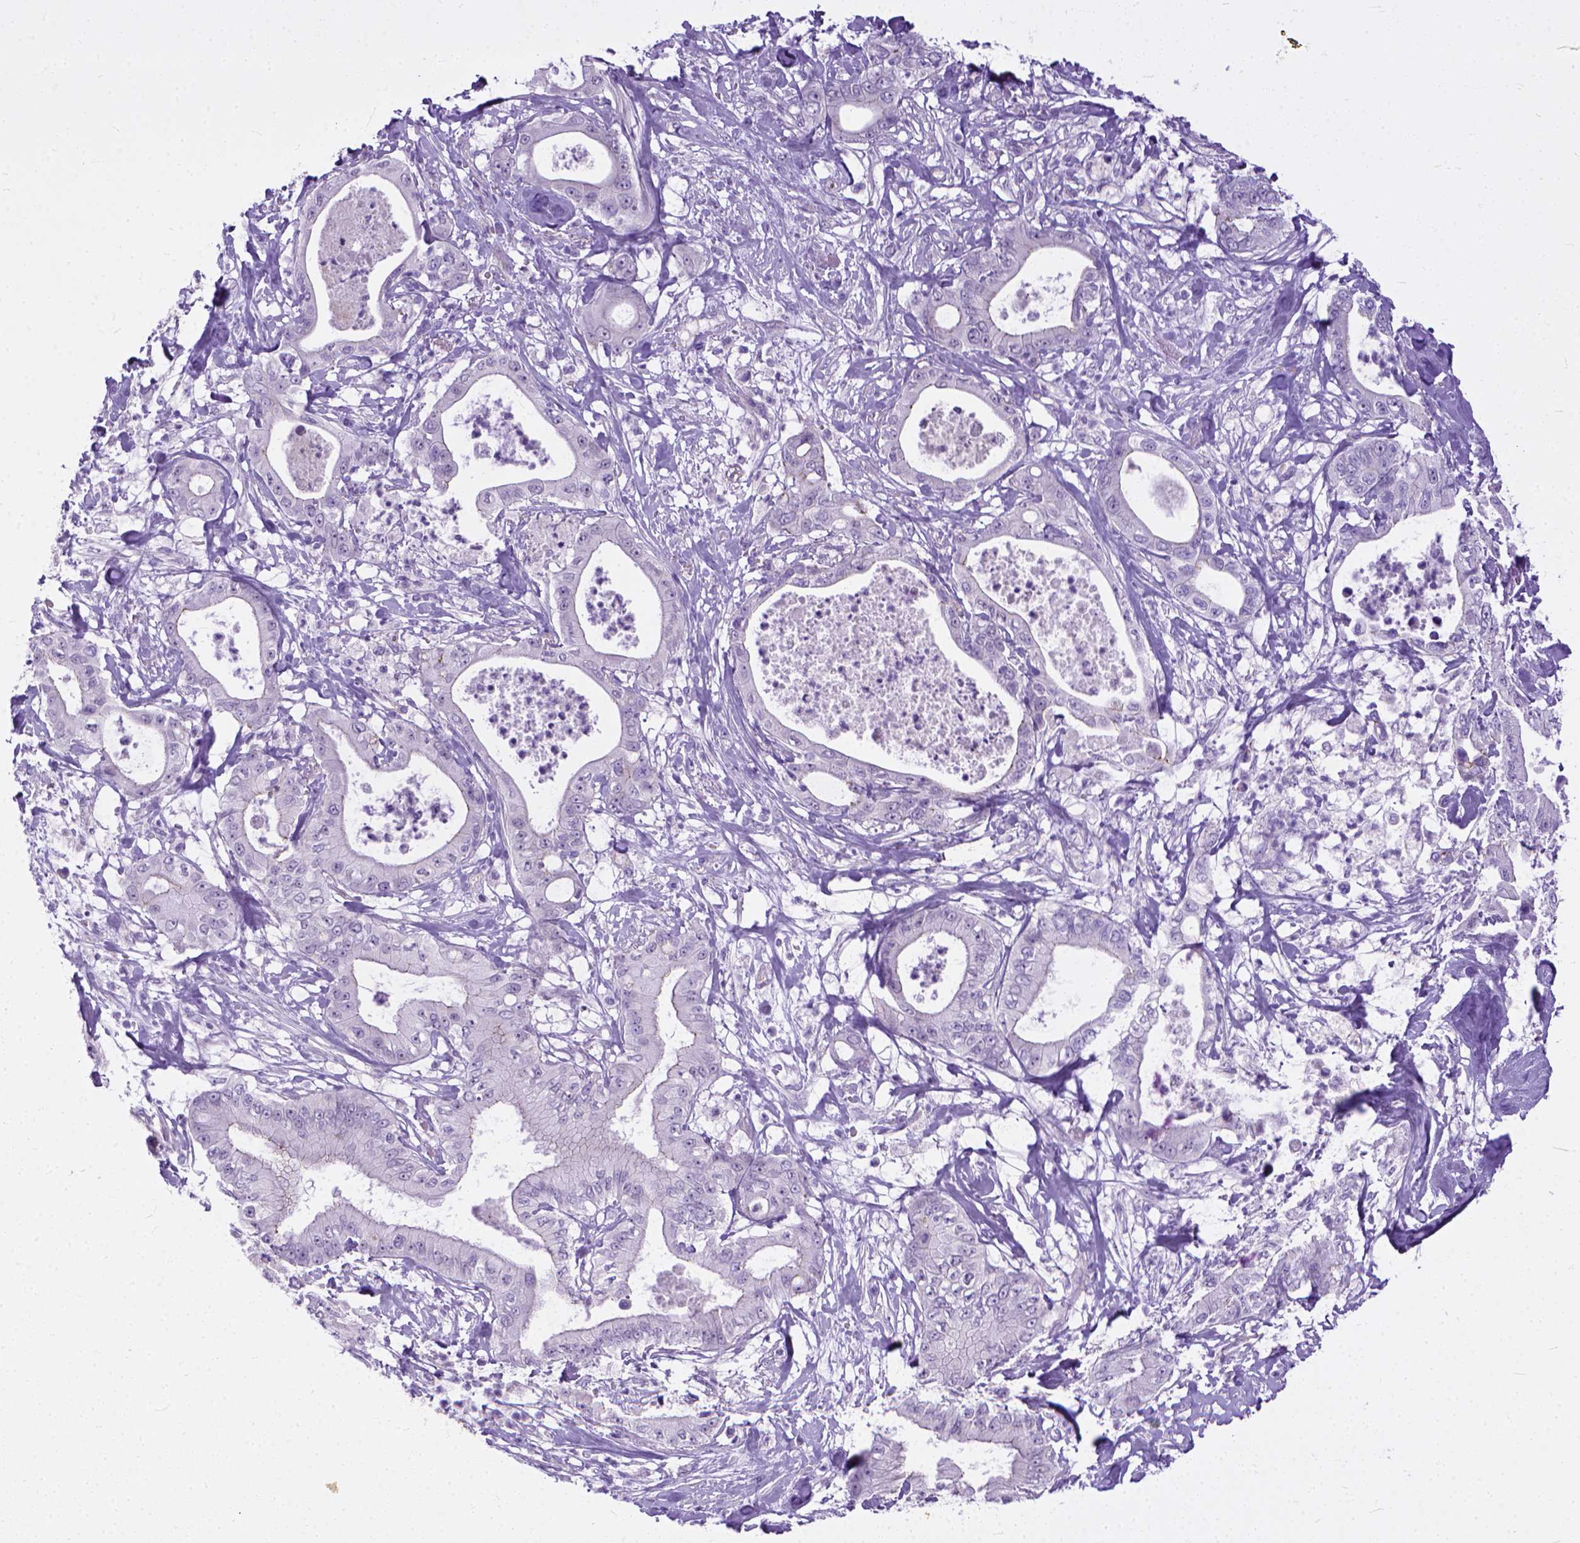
{"staining": {"intensity": "negative", "quantity": "none", "location": "none"}, "tissue": "pancreatic cancer", "cell_type": "Tumor cells", "image_type": "cancer", "snomed": [{"axis": "morphology", "description": "Adenocarcinoma, NOS"}, {"axis": "topography", "description": "Pancreas"}], "caption": "This is an immunohistochemistry histopathology image of adenocarcinoma (pancreatic). There is no positivity in tumor cells.", "gene": "ADGRF1", "patient": {"sex": "male", "age": 71}}